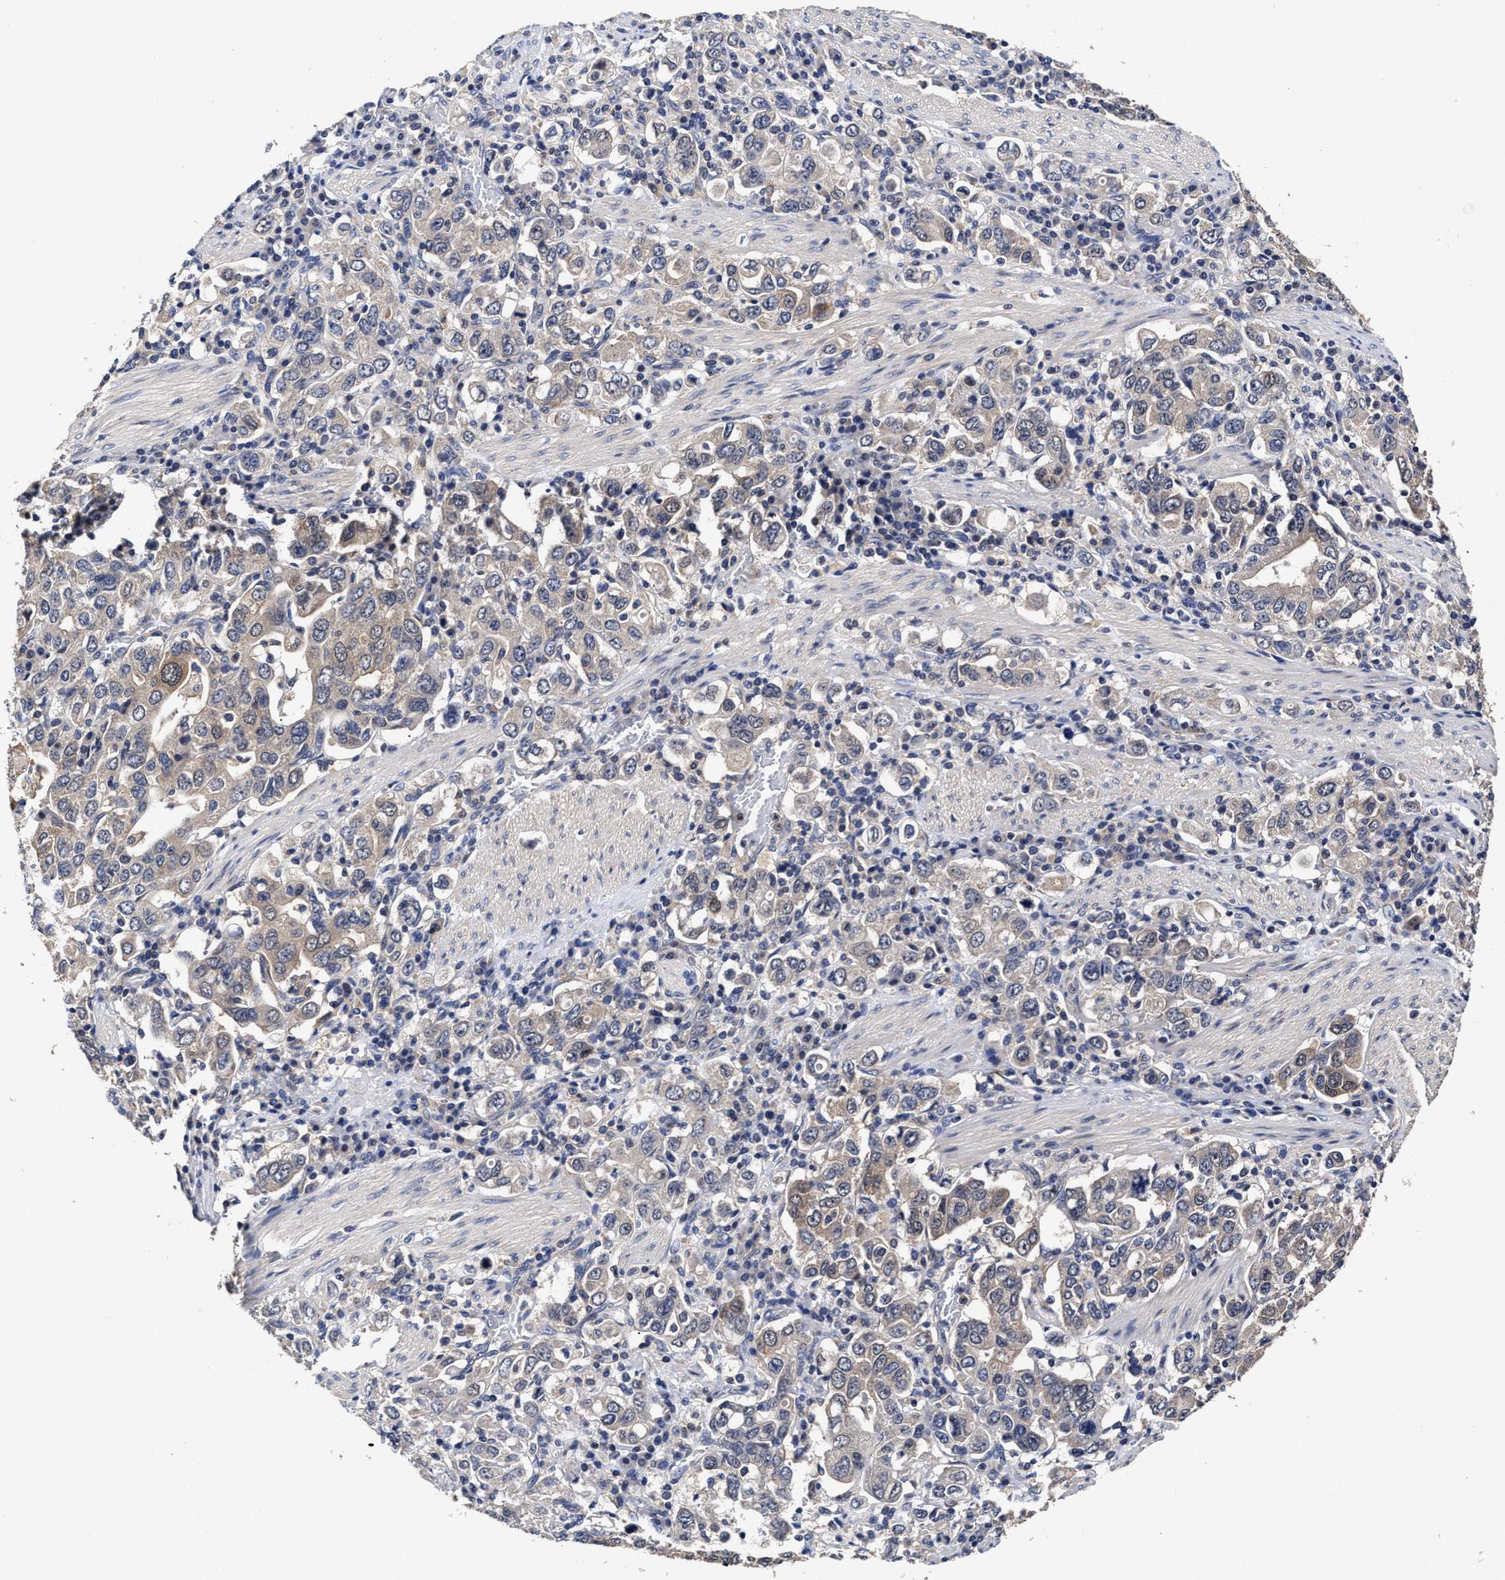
{"staining": {"intensity": "weak", "quantity": "<25%", "location": "cytoplasmic/membranous"}, "tissue": "stomach cancer", "cell_type": "Tumor cells", "image_type": "cancer", "snomed": [{"axis": "morphology", "description": "Adenocarcinoma, NOS"}, {"axis": "topography", "description": "Stomach, upper"}], "caption": "A photomicrograph of human stomach cancer is negative for staining in tumor cells.", "gene": "SOCS5", "patient": {"sex": "male", "age": 62}}